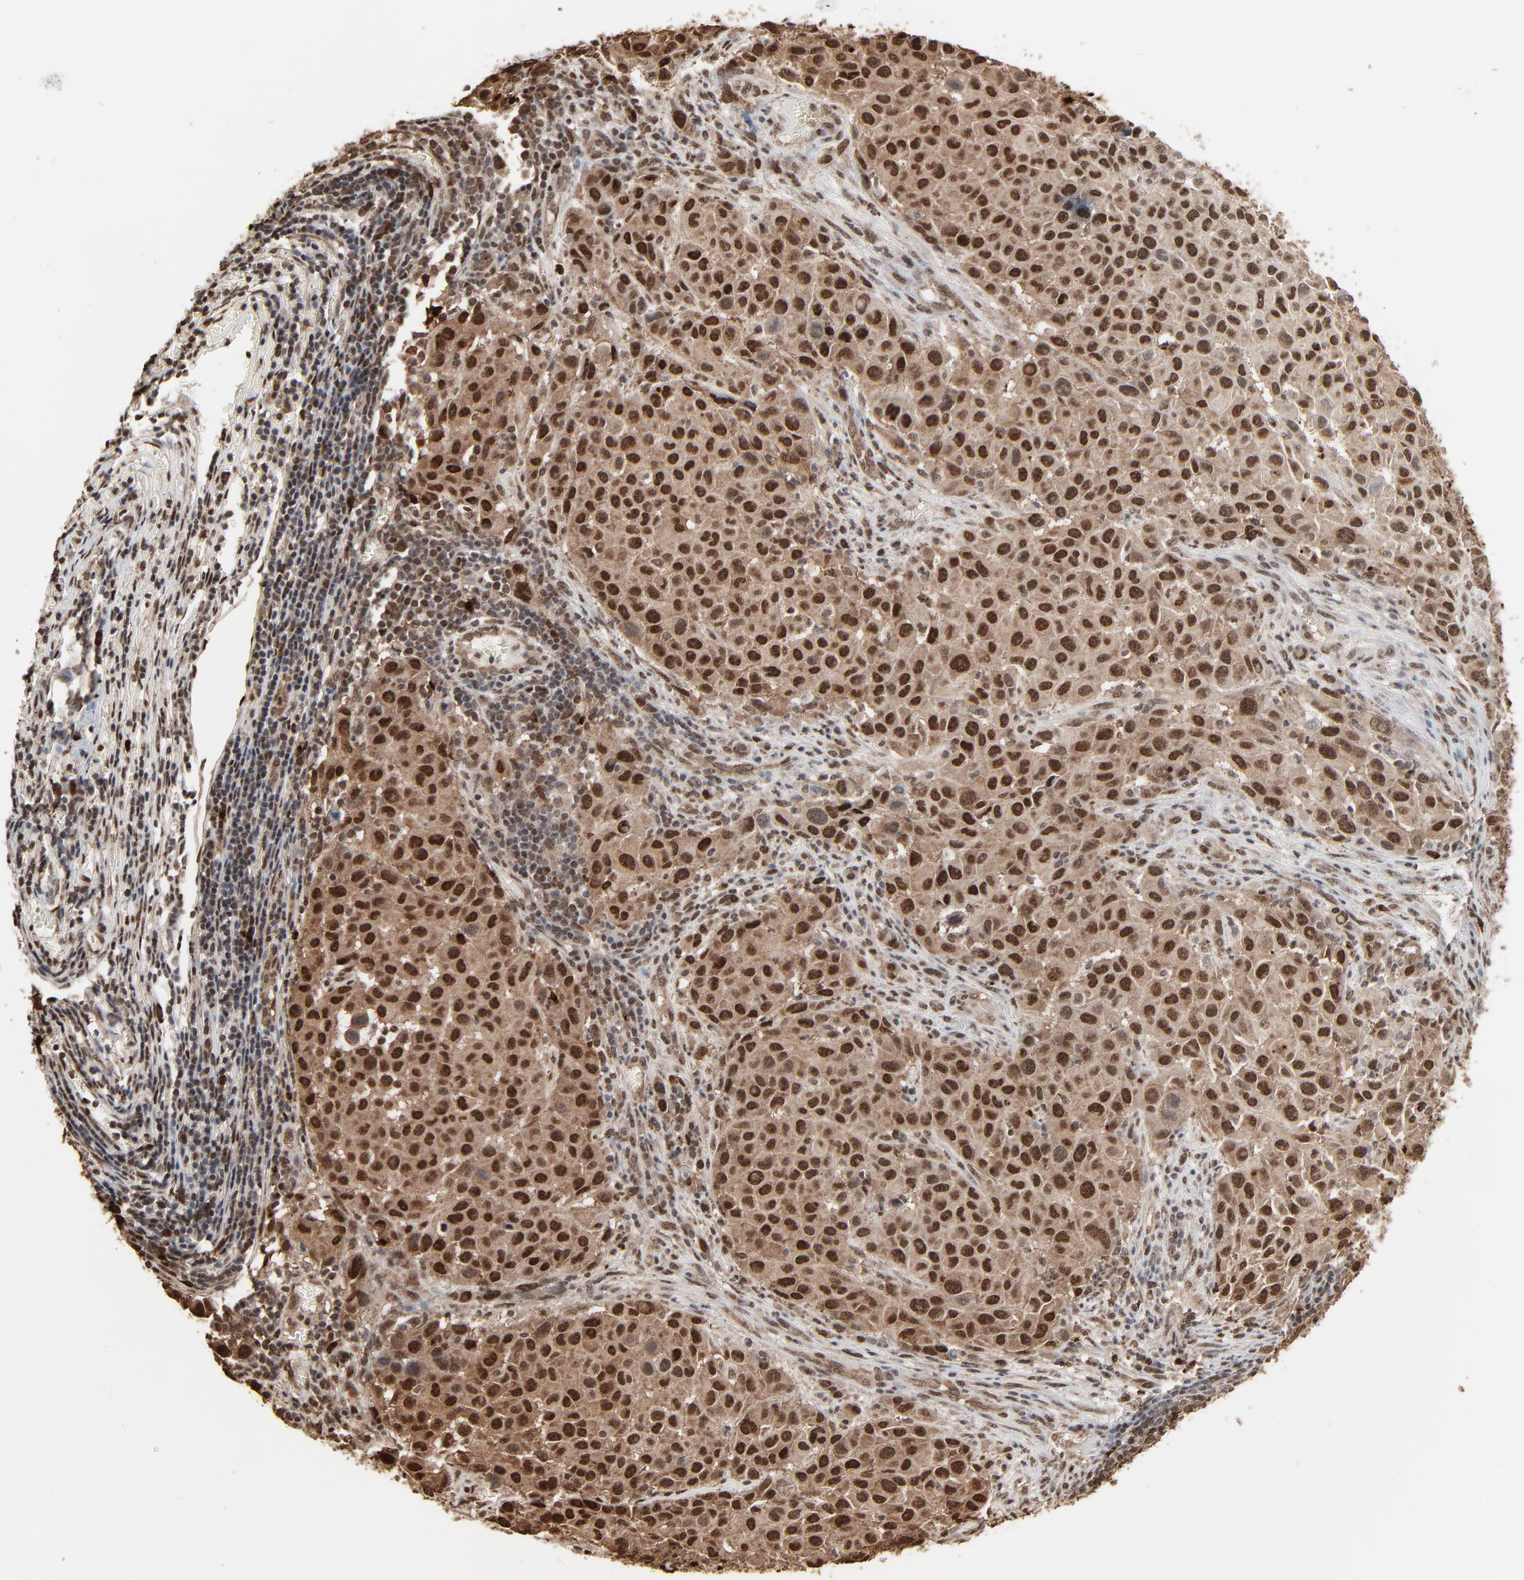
{"staining": {"intensity": "strong", "quantity": ">75%", "location": "cytoplasmic/membranous,nuclear"}, "tissue": "melanoma", "cell_type": "Tumor cells", "image_type": "cancer", "snomed": [{"axis": "morphology", "description": "Malignant melanoma, Metastatic site"}, {"axis": "topography", "description": "Lymph node"}], "caption": "Strong cytoplasmic/membranous and nuclear protein expression is appreciated in approximately >75% of tumor cells in malignant melanoma (metastatic site). Immunohistochemistry (ihc) stains the protein of interest in brown and the nuclei are stained blue.", "gene": "MEIS2", "patient": {"sex": "male", "age": 61}}